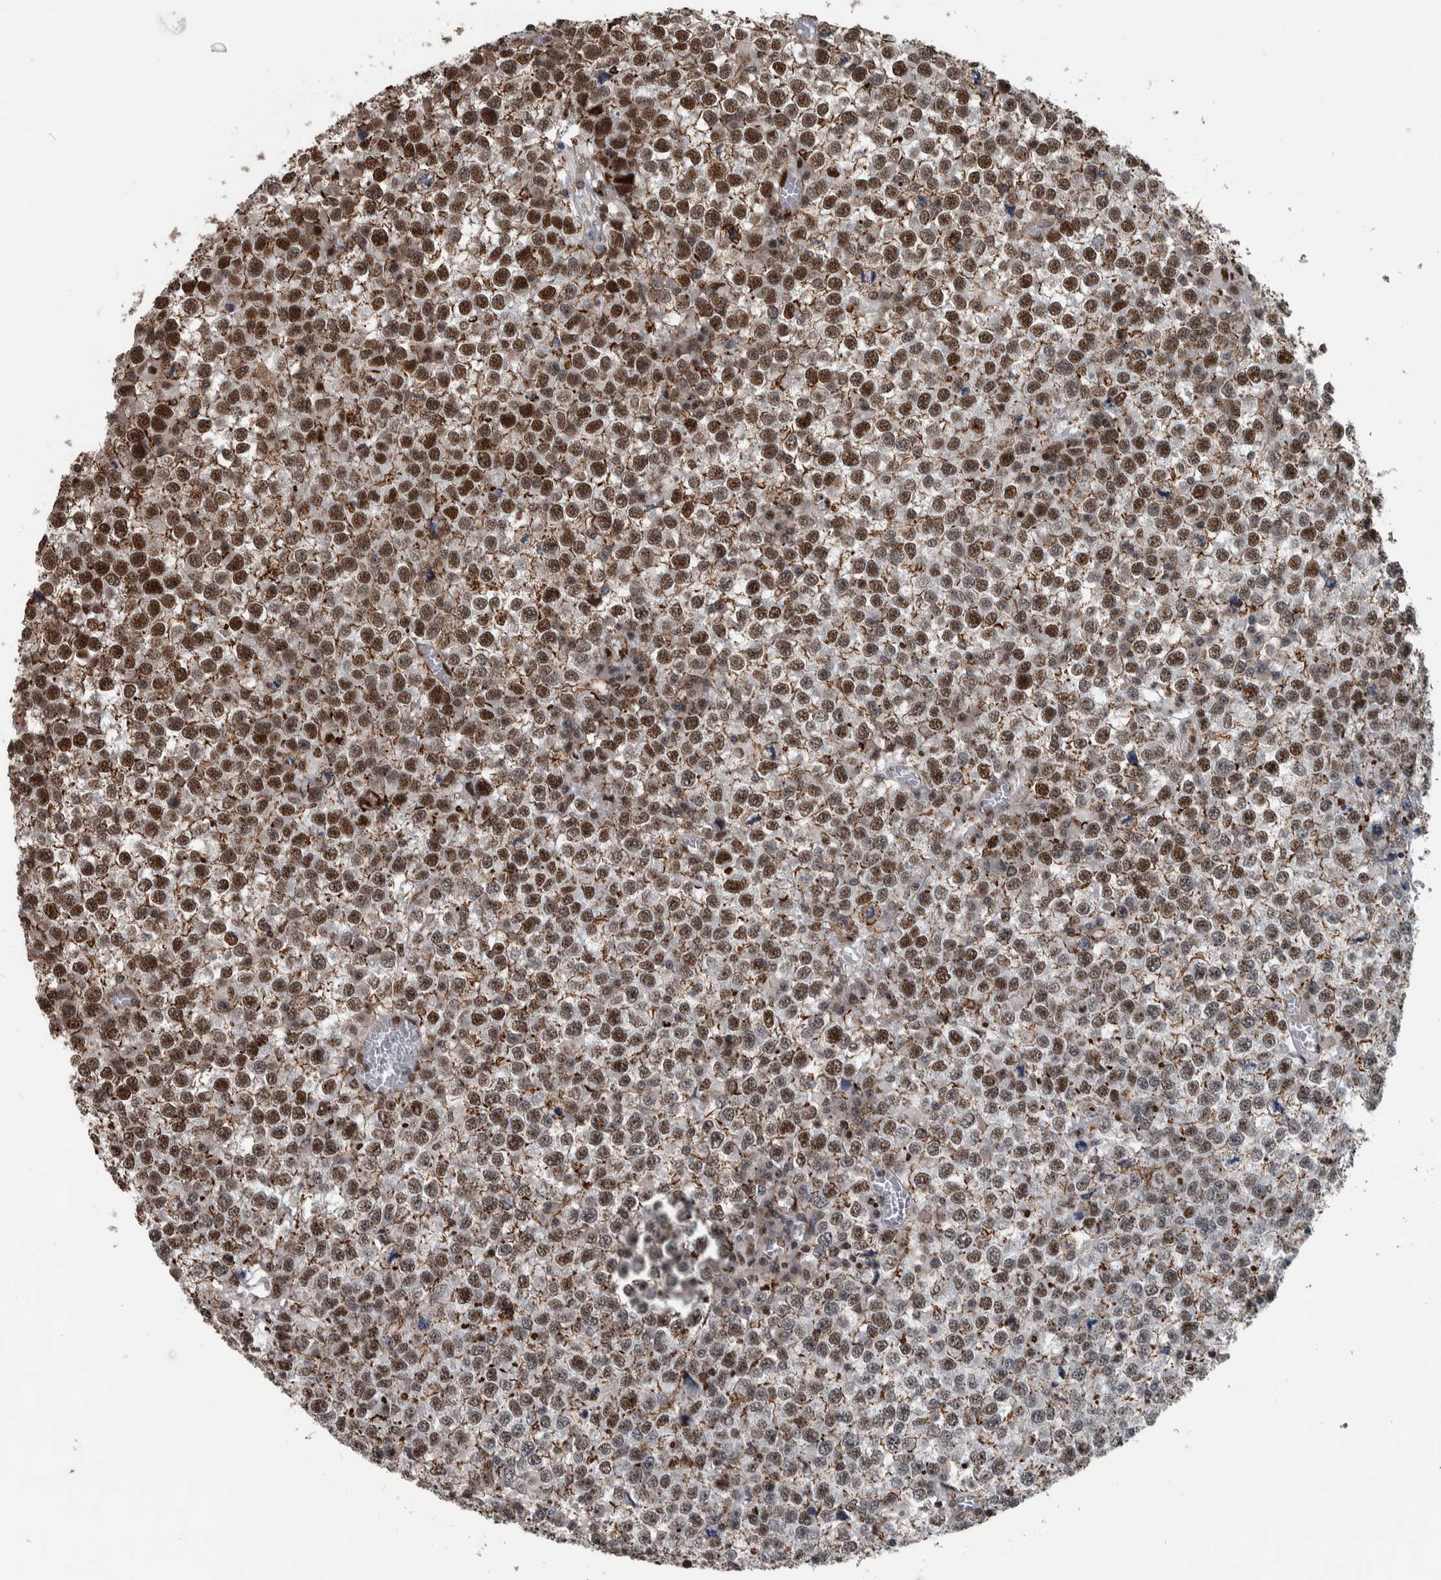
{"staining": {"intensity": "strong", "quantity": ">75%", "location": "nuclear"}, "tissue": "testis cancer", "cell_type": "Tumor cells", "image_type": "cancer", "snomed": [{"axis": "morphology", "description": "Seminoma, NOS"}, {"axis": "topography", "description": "Testis"}], "caption": "A micrograph of human seminoma (testis) stained for a protein demonstrates strong nuclear brown staining in tumor cells. (IHC, brightfield microscopy, high magnification).", "gene": "FAM135B", "patient": {"sex": "male", "age": 65}}